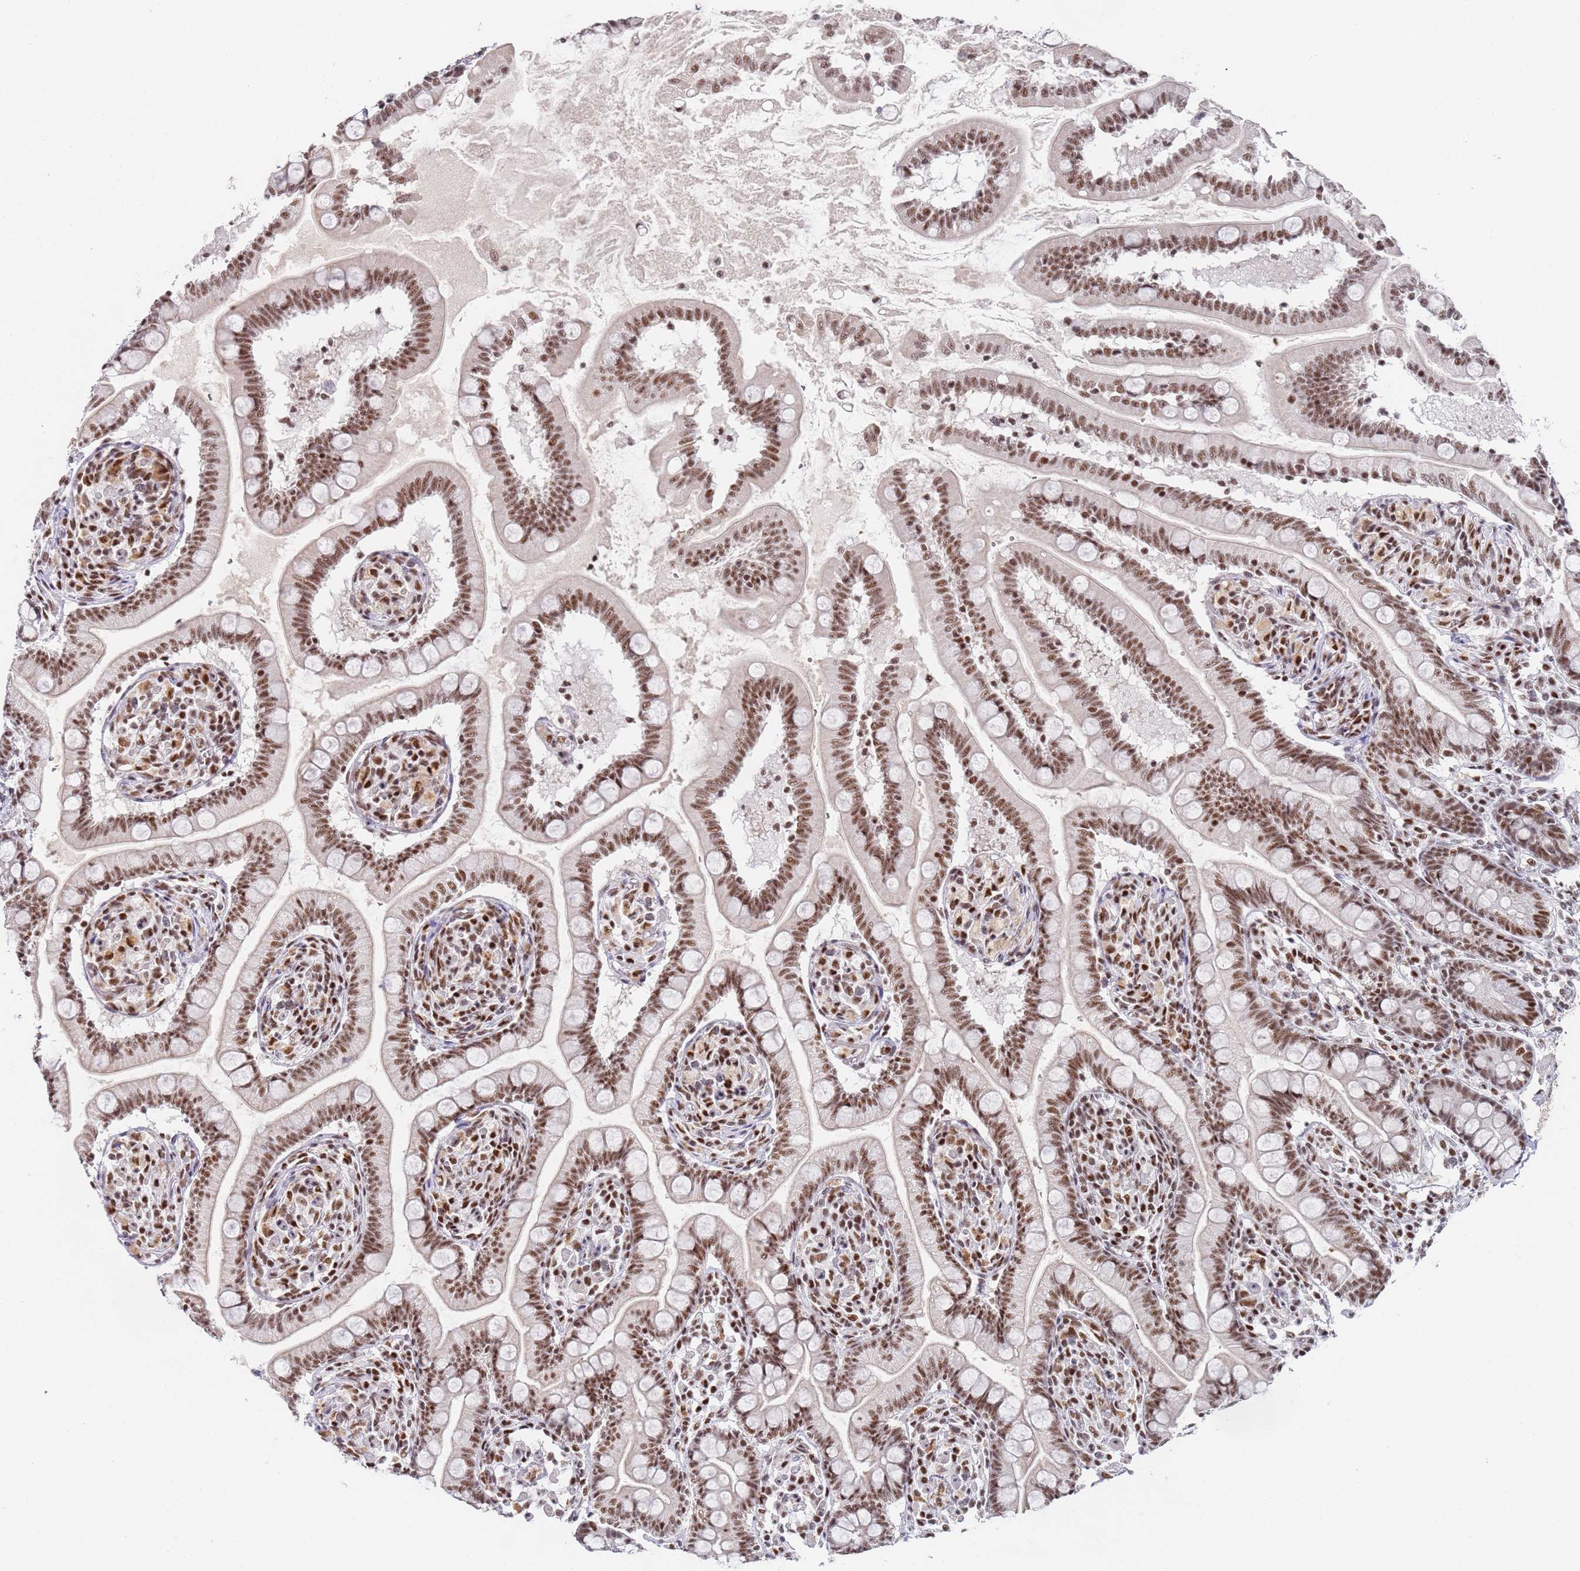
{"staining": {"intensity": "moderate", "quantity": ">75%", "location": "nuclear"}, "tissue": "small intestine", "cell_type": "Glandular cells", "image_type": "normal", "snomed": [{"axis": "morphology", "description": "Normal tissue, NOS"}, {"axis": "topography", "description": "Small intestine"}], "caption": "Normal small intestine was stained to show a protein in brown. There is medium levels of moderate nuclear expression in about >75% of glandular cells. (Stains: DAB in brown, nuclei in blue, Microscopy: brightfield microscopy at high magnification).", "gene": "AKAP8L", "patient": {"sex": "female", "age": 64}}